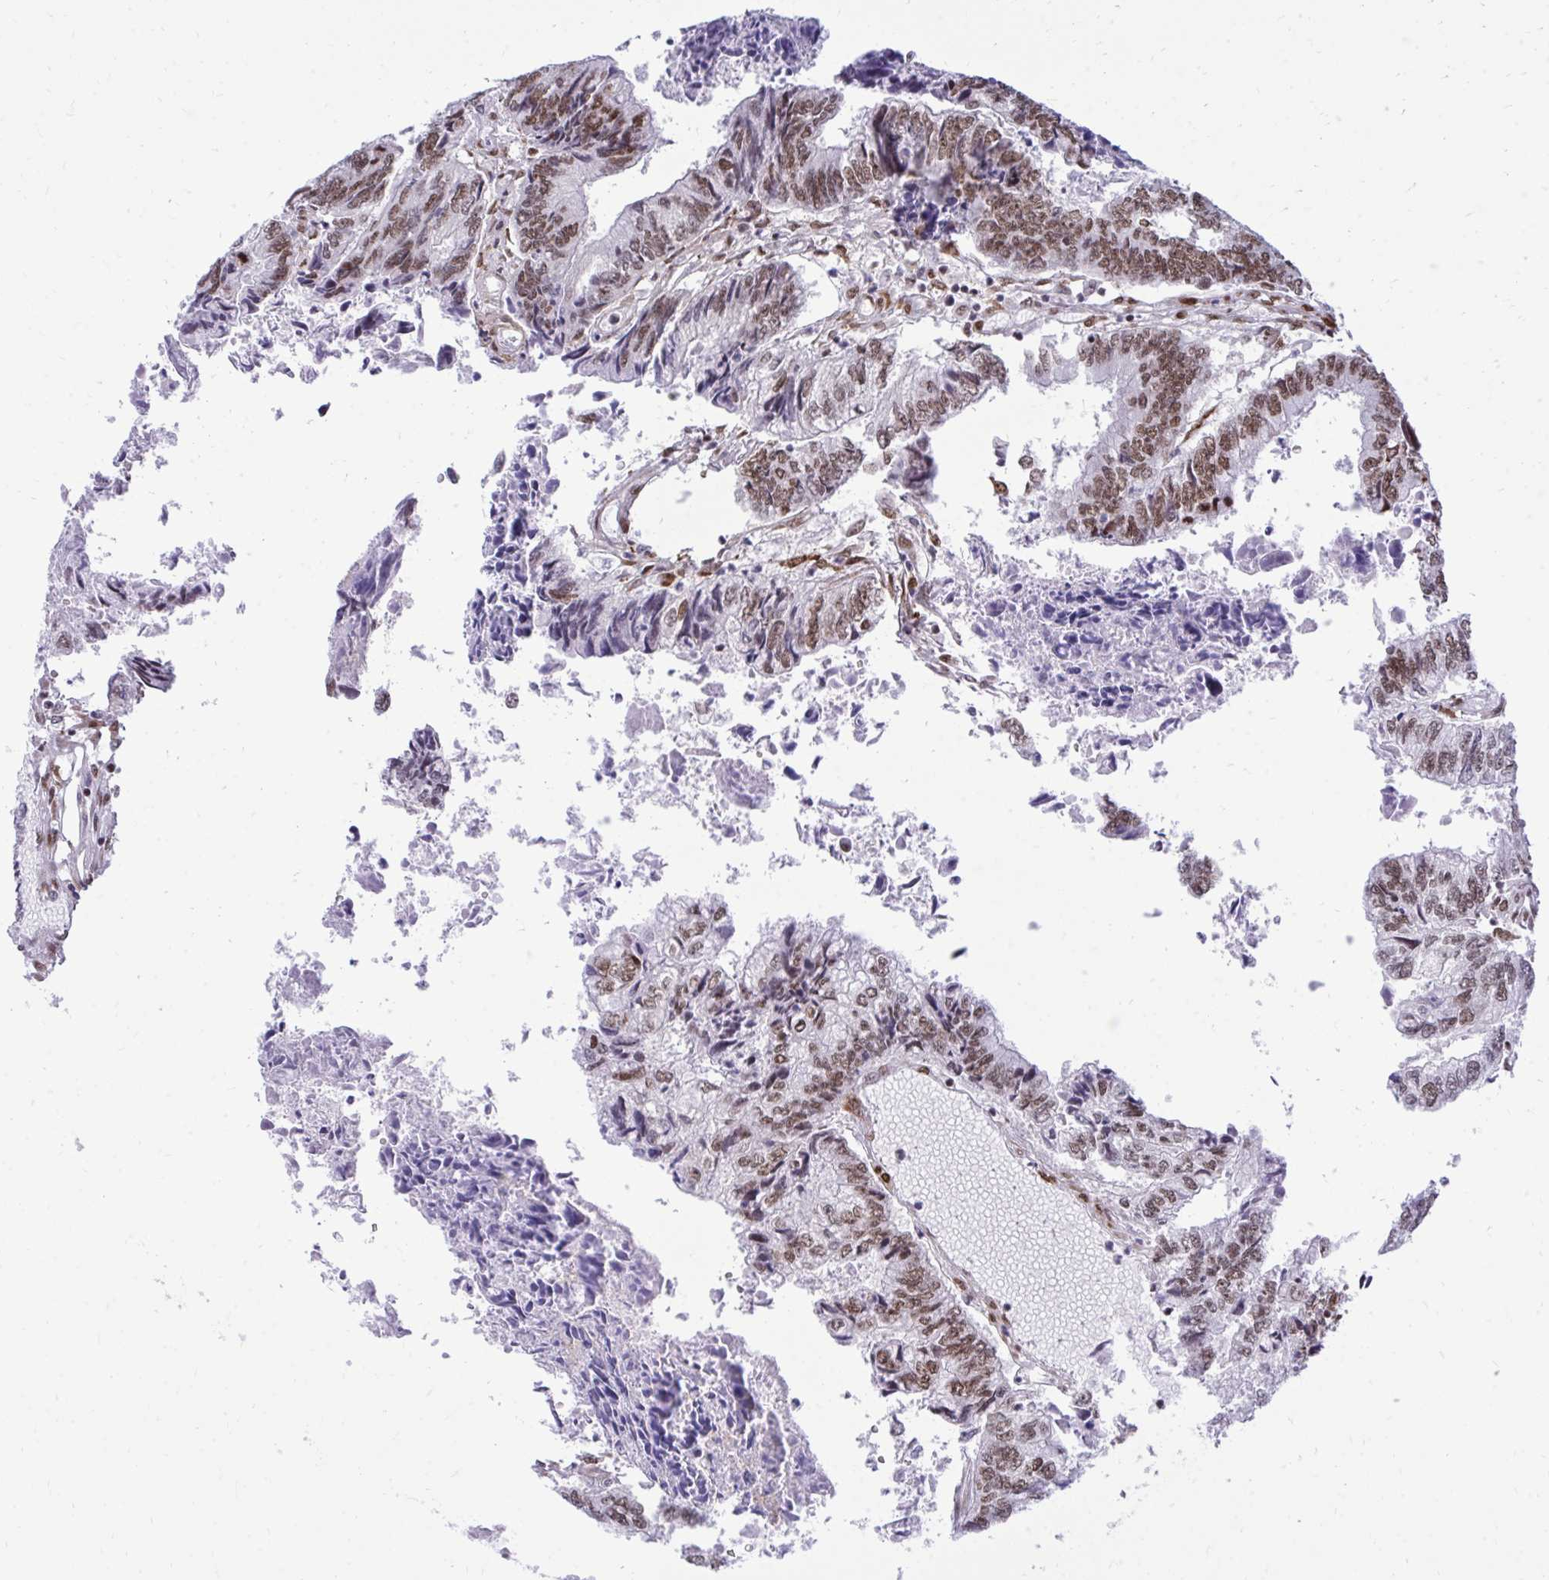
{"staining": {"intensity": "moderate", "quantity": ">75%", "location": "nuclear"}, "tissue": "colorectal cancer", "cell_type": "Tumor cells", "image_type": "cancer", "snomed": [{"axis": "morphology", "description": "Adenocarcinoma, NOS"}, {"axis": "topography", "description": "Colon"}], "caption": "Immunohistochemical staining of colorectal cancer (adenocarcinoma) demonstrates moderate nuclear protein expression in about >75% of tumor cells.", "gene": "CDYL", "patient": {"sex": "male", "age": 86}}